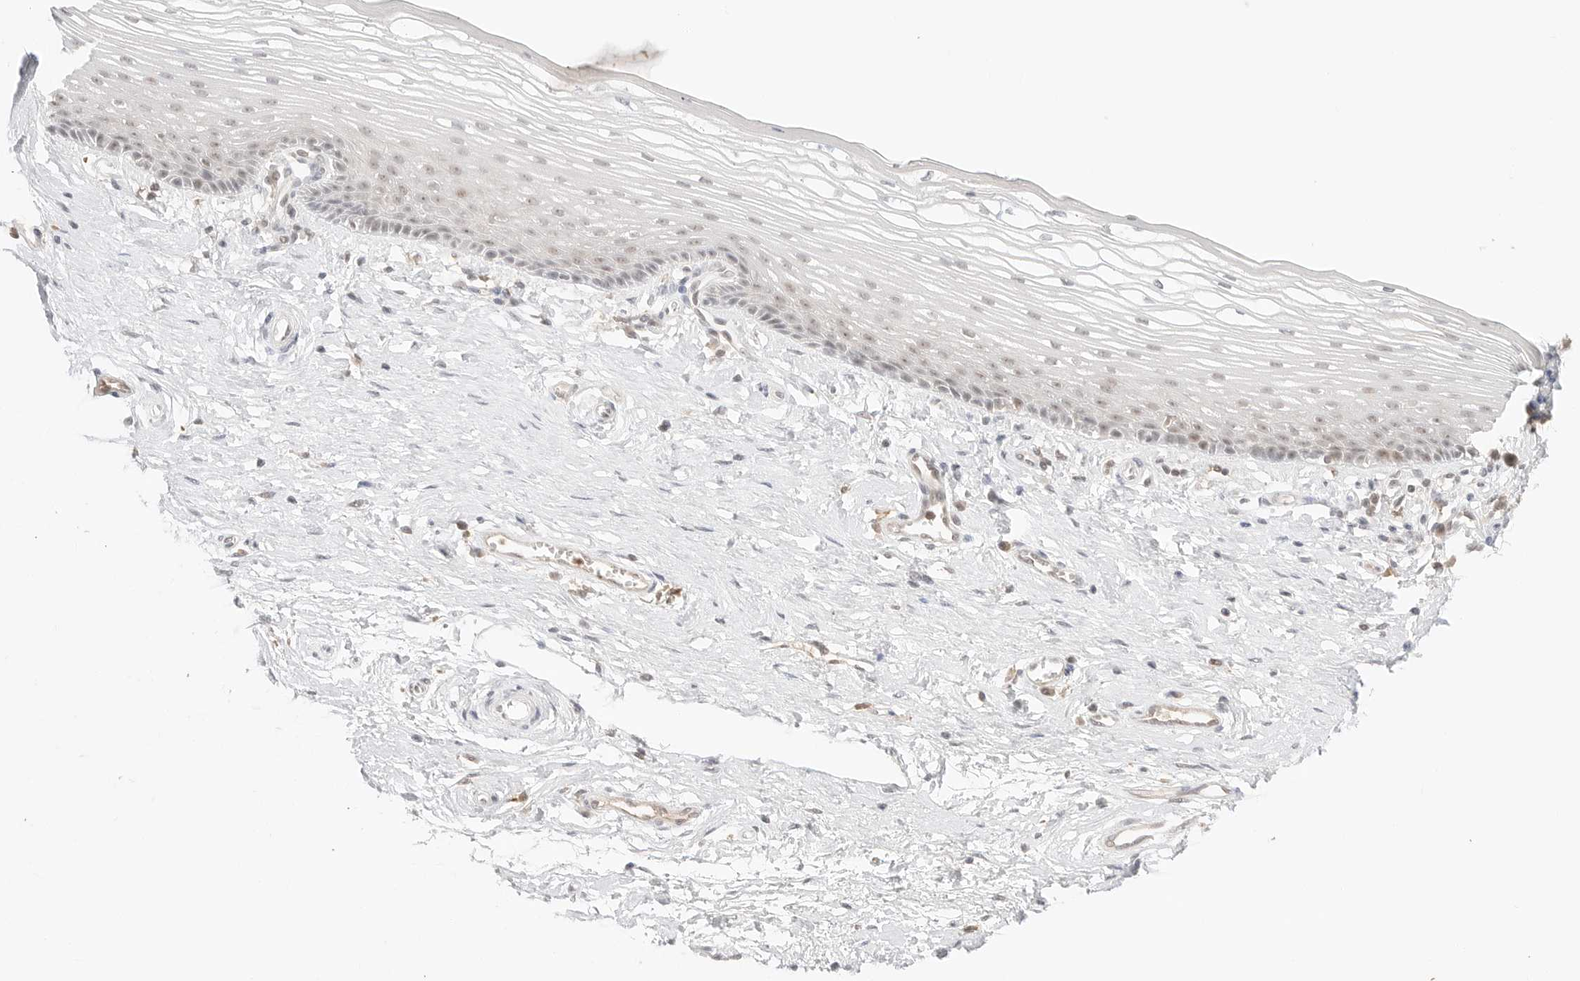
{"staining": {"intensity": "moderate", "quantity": "<25%", "location": "cytoplasmic/membranous,nuclear"}, "tissue": "vagina", "cell_type": "Squamous epithelial cells", "image_type": "normal", "snomed": [{"axis": "morphology", "description": "Normal tissue, NOS"}, {"axis": "topography", "description": "Vagina"}], "caption": "Human vagina stained with a brown dye exhibits moderate cytoplasmic/membranous,nuclear positive positivity in about <25% of squamous epithelial cells.", "gene": "RPS6KL1", "patient": {"sex": "female", "age": 46}}